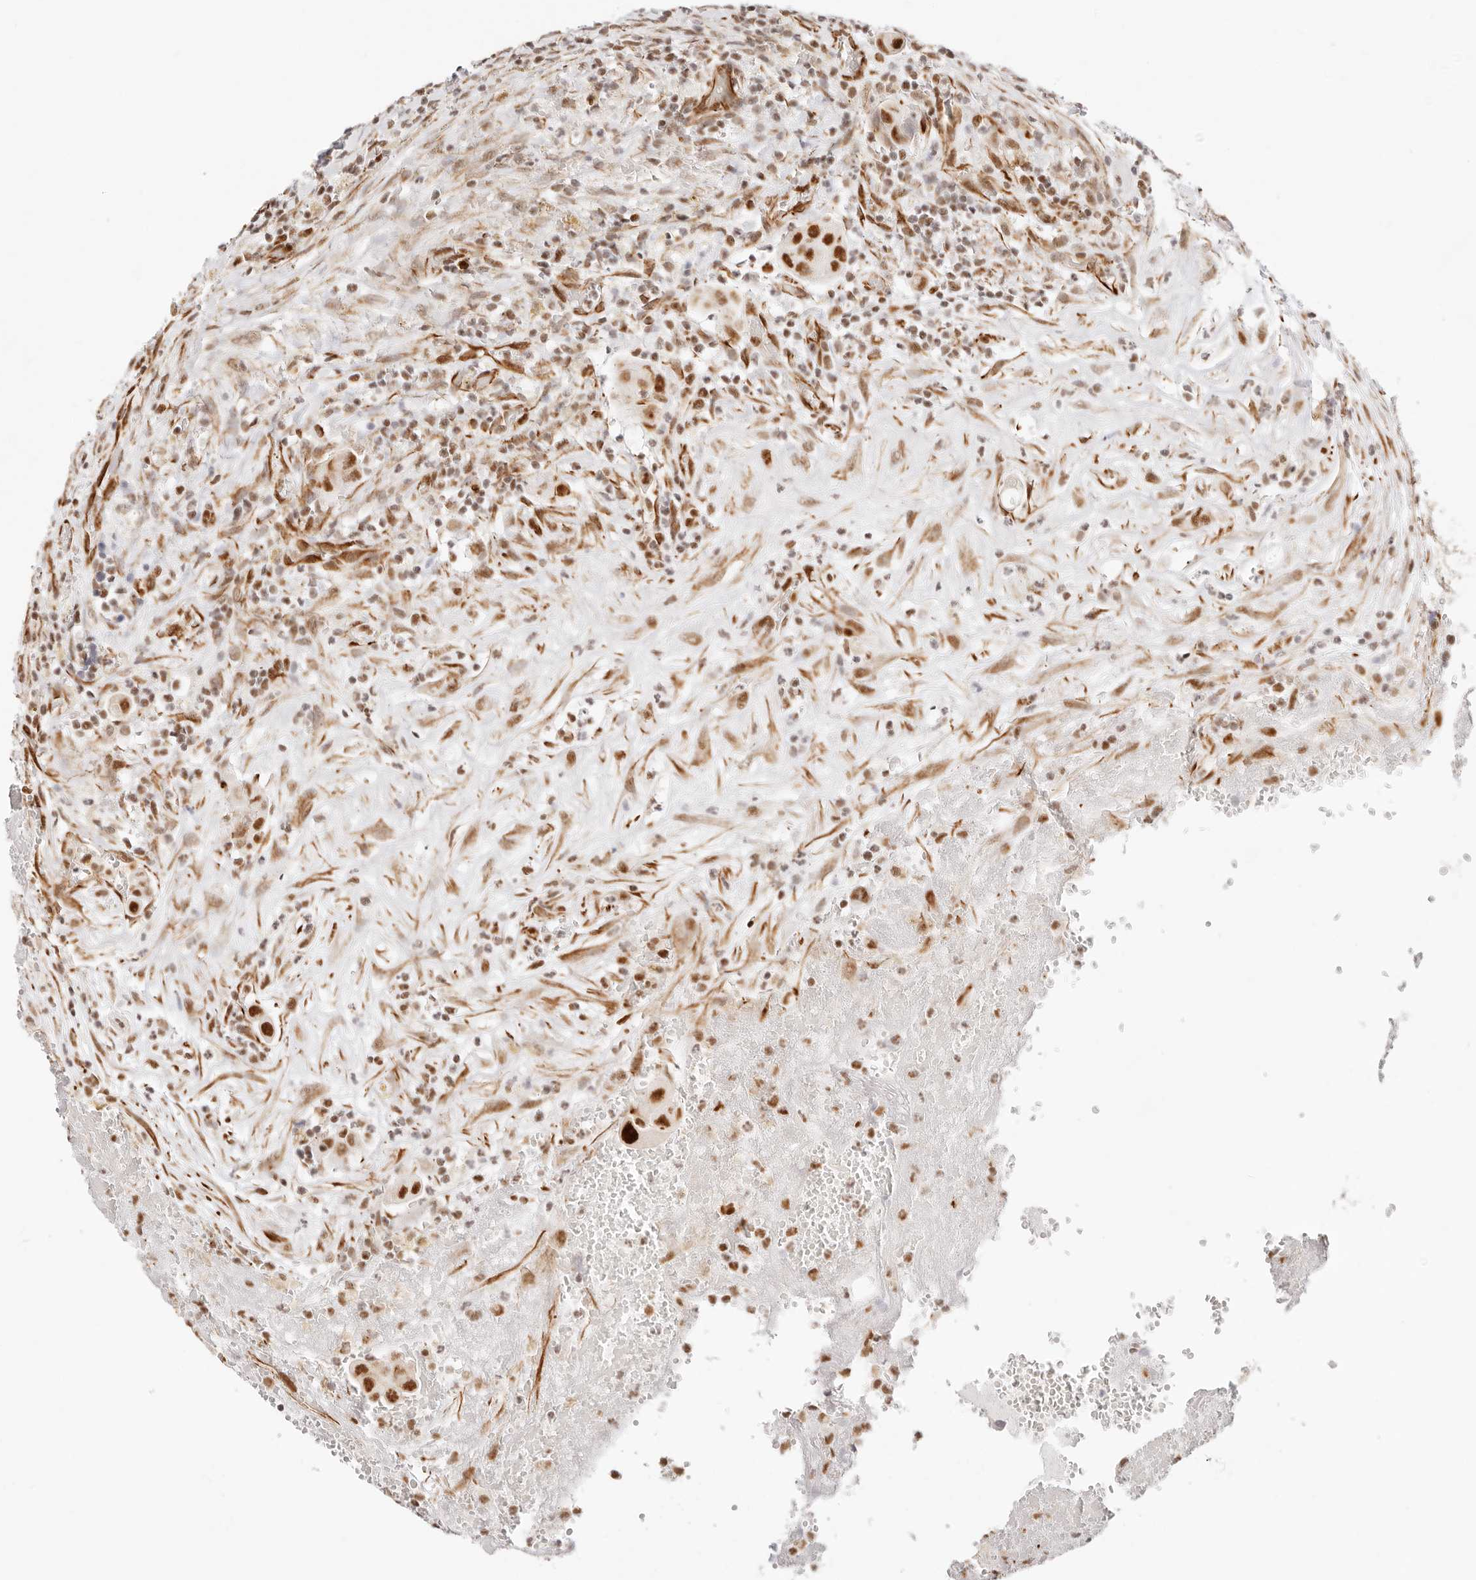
{"staining": {"intensity": "strong", "quantity": ">75%", "location": "nuclear"}, "tissue": "thyroid cancer", "cell_type": "Tumor cells", "image_type": "cancer", "snomed": [{"axis": "morphology", "description": "Papillary adenocarcinoma, NOS"}, {"axis": "topography", "description": "Thyroid gland"}], "caption": "About >75% of tumor cells in human thyroid cancer display strong nuclear protein positivity as visualized by brown immunohistochemical staining.", "gene": "ZC3H11A", "patient": {"sex": "male", "age": 77}}